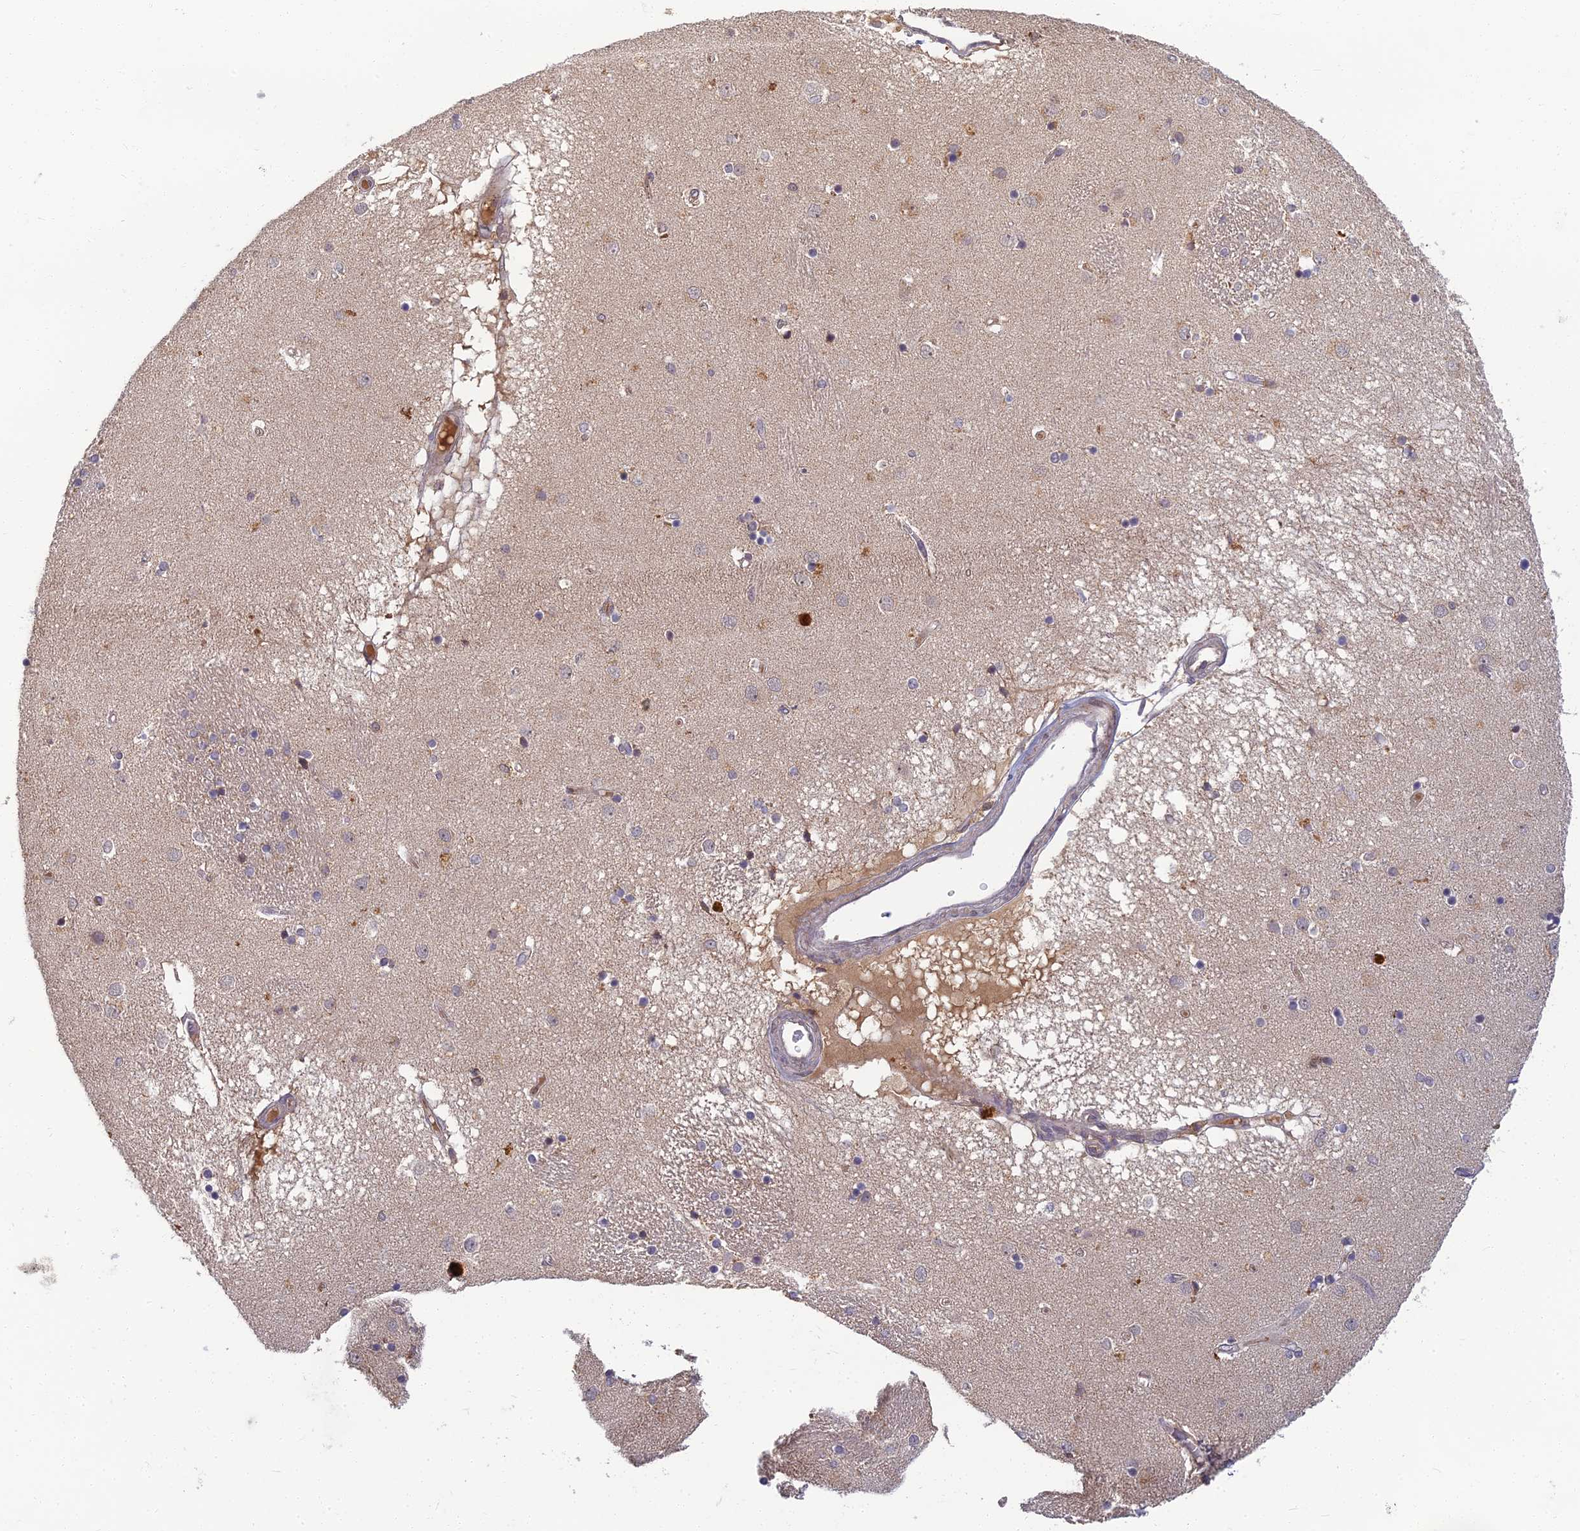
{"staining": {"intensity": "negative", "quantity": "none", "location": "none"}, "tissue": "caudate", "cell_type": "Glial cells", "image_type": "normal", "snomed": [{"axis": "morphology", "description": "Normal tissue, NOS"}, {"axis": "topography", "description": "Lateral ventricle wall"}], "caption": "The micrograph displays no significant expression in glial cells of caudate. (DAB (3,3'-diaminobenzidine) IHC visualized using brightfield microscopy, high magnification).", "gene": "RGL3", "patient": {"sex": "male", "age": 70}}